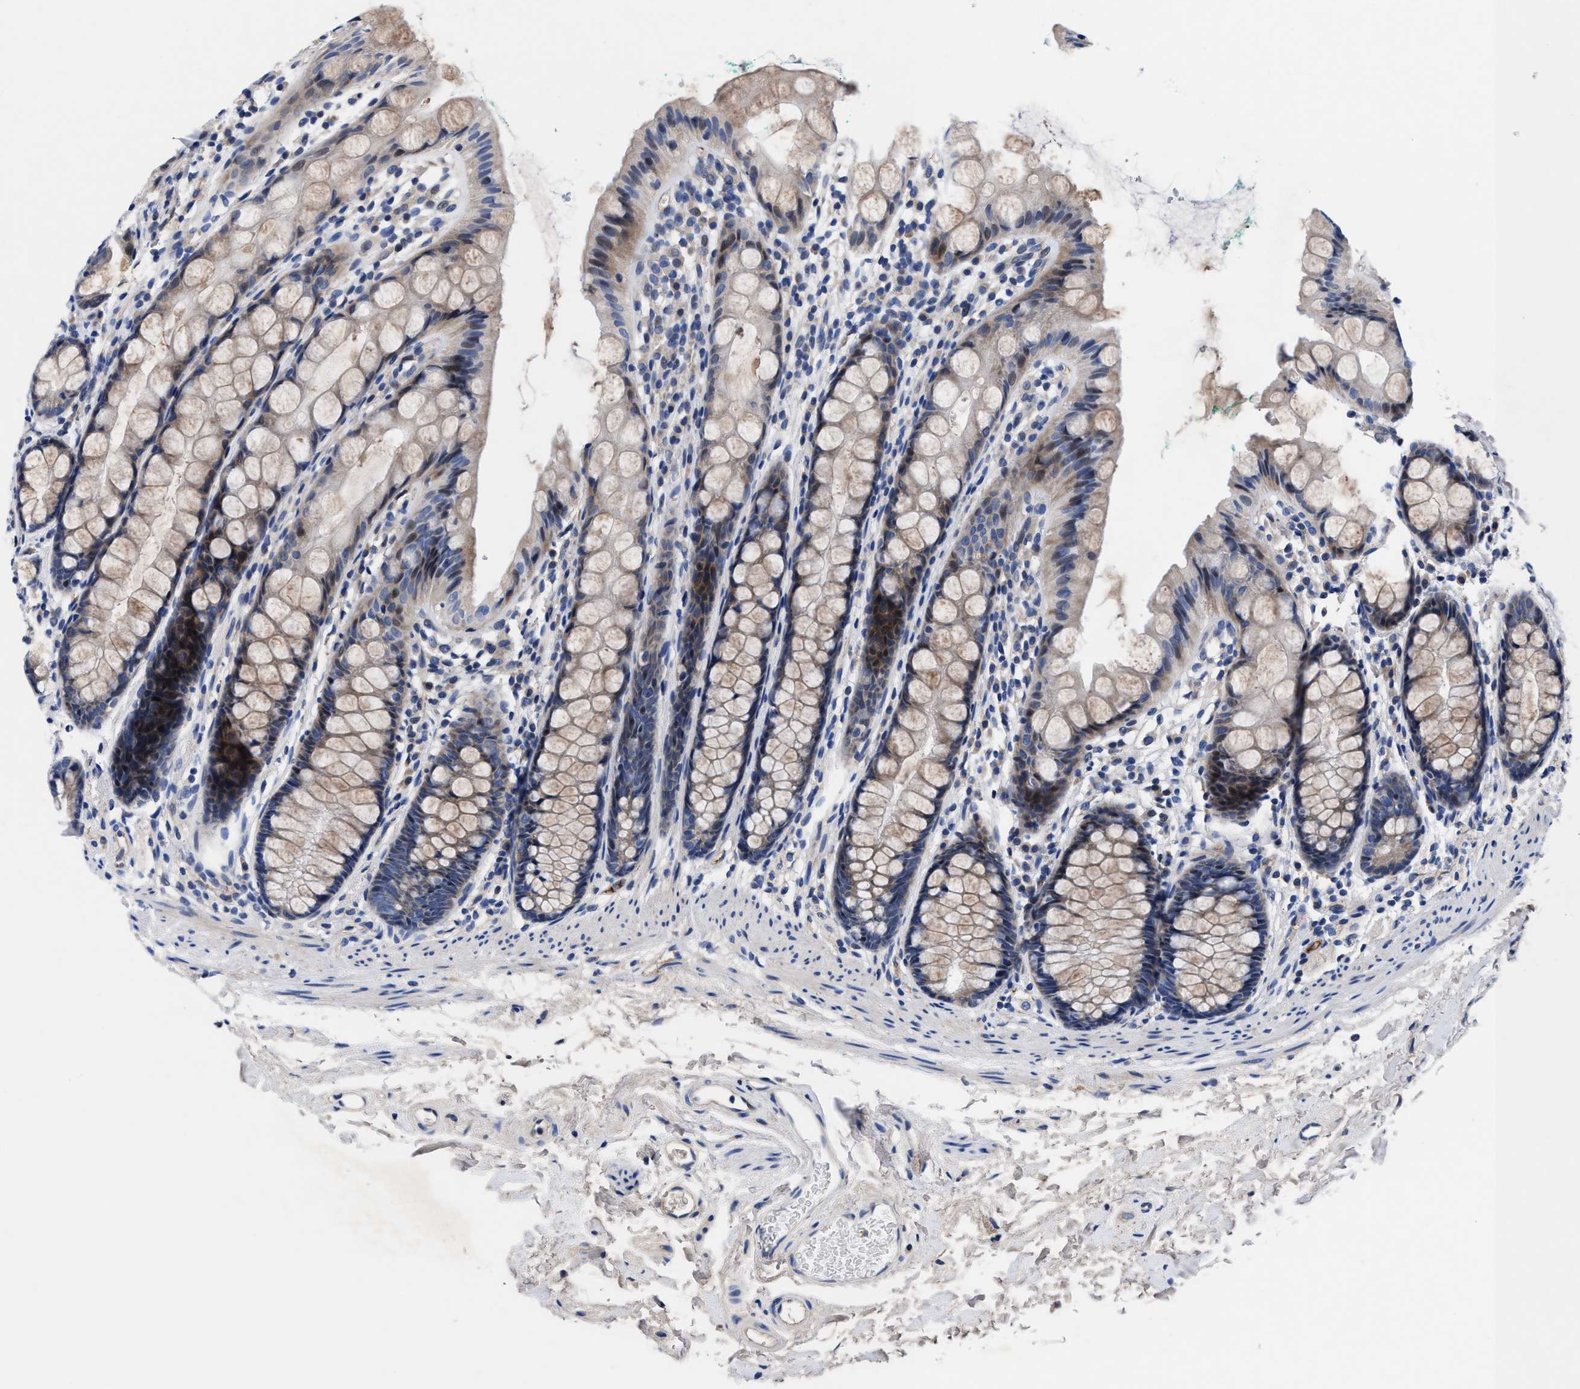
{"staining": {"intensity": "weak", "quantity": "<25%", "location": "cytoplasmic/membranous"}, "tissue": "rectum", "cell_type": "Glandular cells", "image_type": "normal", "snomed": [{"axis": "morphology", "description": "Normal tissue, NOS"}, {"axis": "topography", "description": "Rectum"}], "caption": "Immunohistochemistry (IHC) photomicrograph of benign human rectum stained for a protein (brown), which exhibits no positivity in glandular cells. (DAB immunohistochemistry with hematoxylin counter stain).", "gene": "DHRS13", "patient": {"sex": "female", "age": 65}}